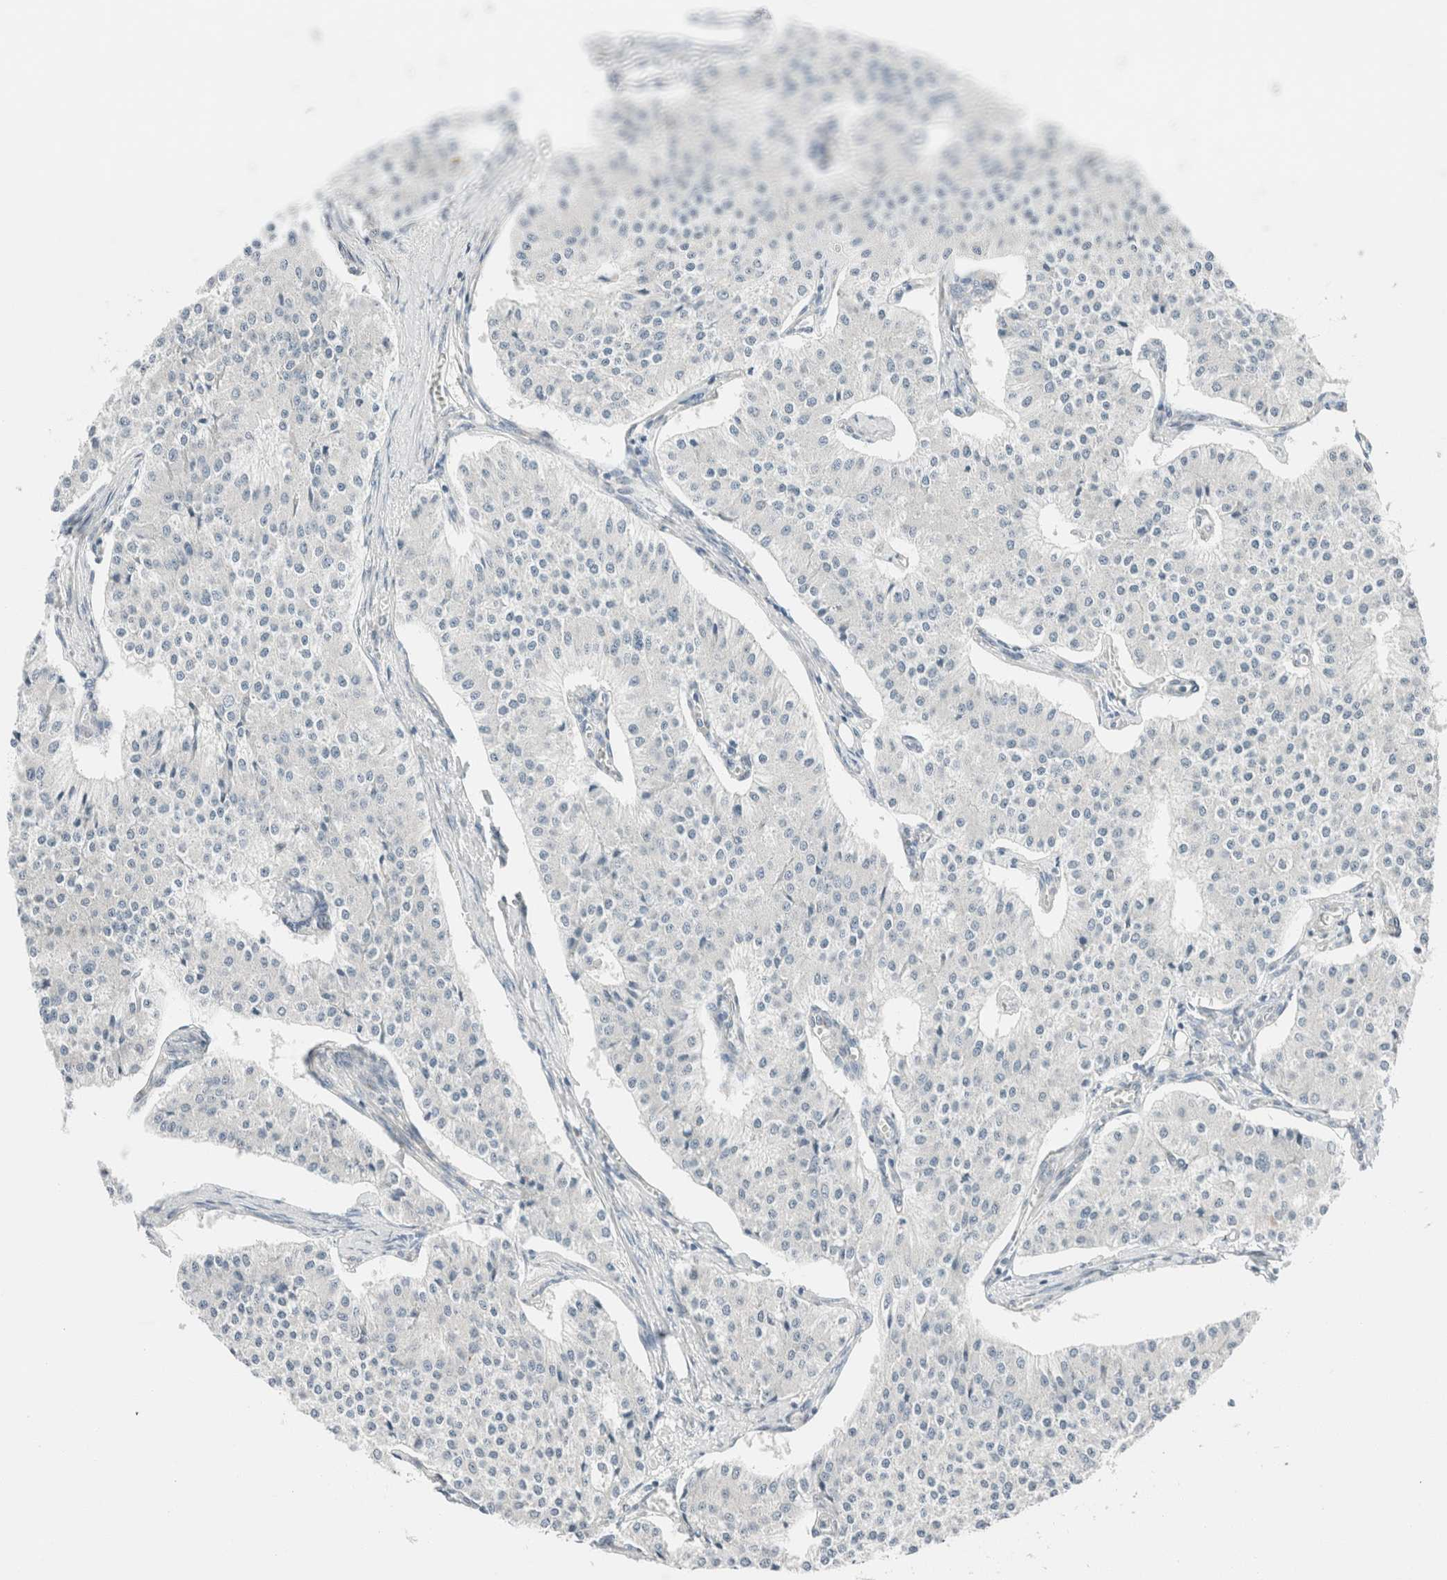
{"staining": {"intensity": "negative", "quantity": "none", "location": "none"}, "tissue": "carcinoid", "cell_type": "Tumor cells", "image_type": "cancer", "snomed": [{"axis": "morphology", "description": "Carcinoid, malignant, NOS"}, {"axis": "topography", "description": "Colon"}], "caption": "DAB (3,3'-diaminobenzidine) immunohistochemical staining of carcinoid (malignant) displays no significant positivity in tumor cells. (DAB (3,3'-diaminobenzidine) immunohistochemistry (IHC) with hematoxylin counter stain).", "gene": "CASC3", "patient": {"sex": "female", "age": 52}}